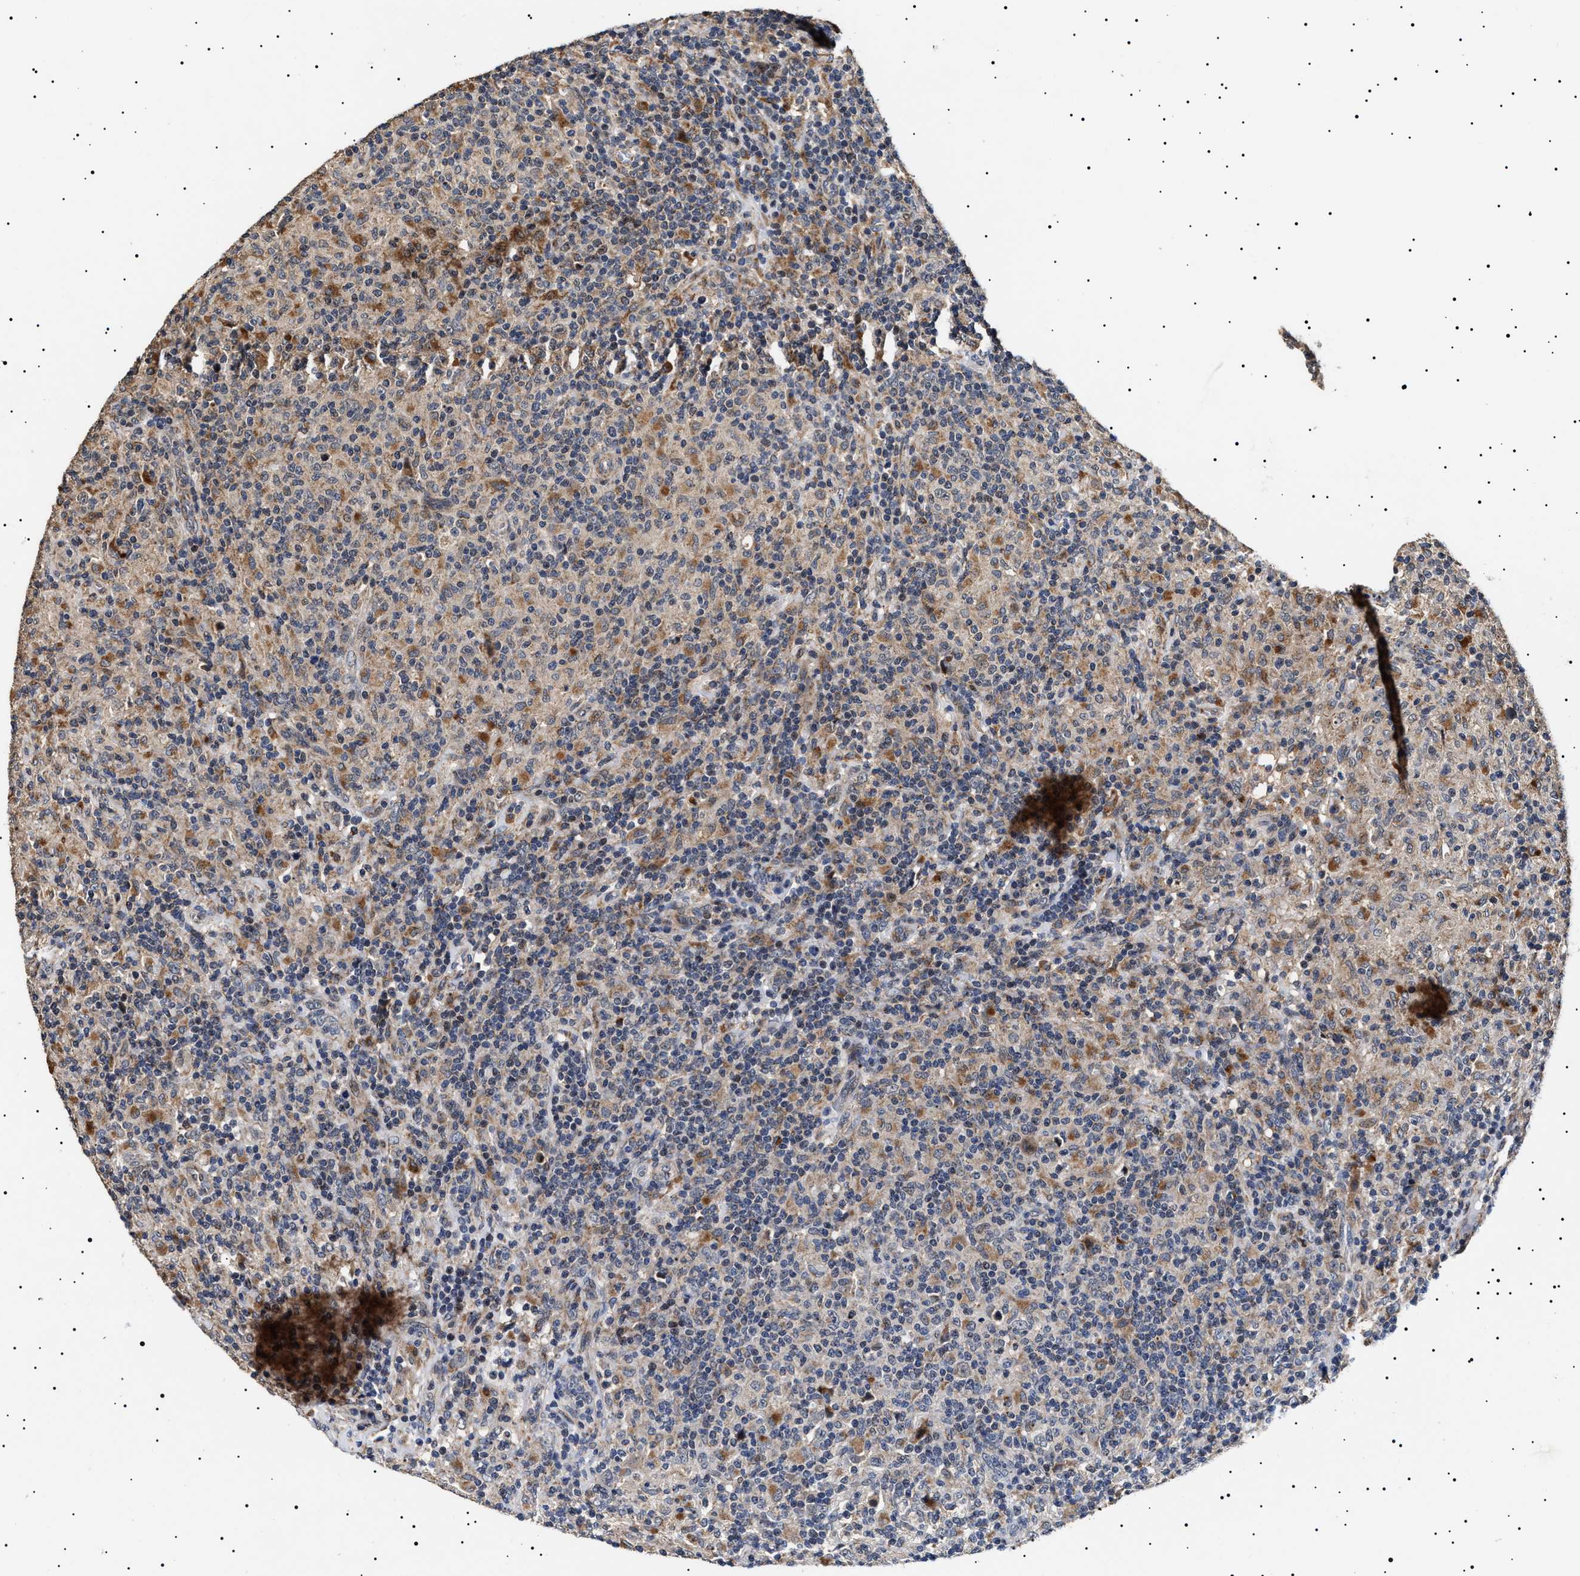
{"staining": {"intensity": "negative", "quantity": "none", "location": "none"}, "tissue": "lymphoma", "cell_type": "Tumor cells", "image_type": "cancer", "snomed": [{"axis": "morphology", "description": "Hodgkin's disease, NOS"}, {"axis": "topography", "description": "Lymph node"}], "caption": "Immunohistochemical staining of human Hodgkin's disease shows no significant staining in tumor cells.", "gene": "RAB34", "patient": {"sex": "male", "age": 70}}